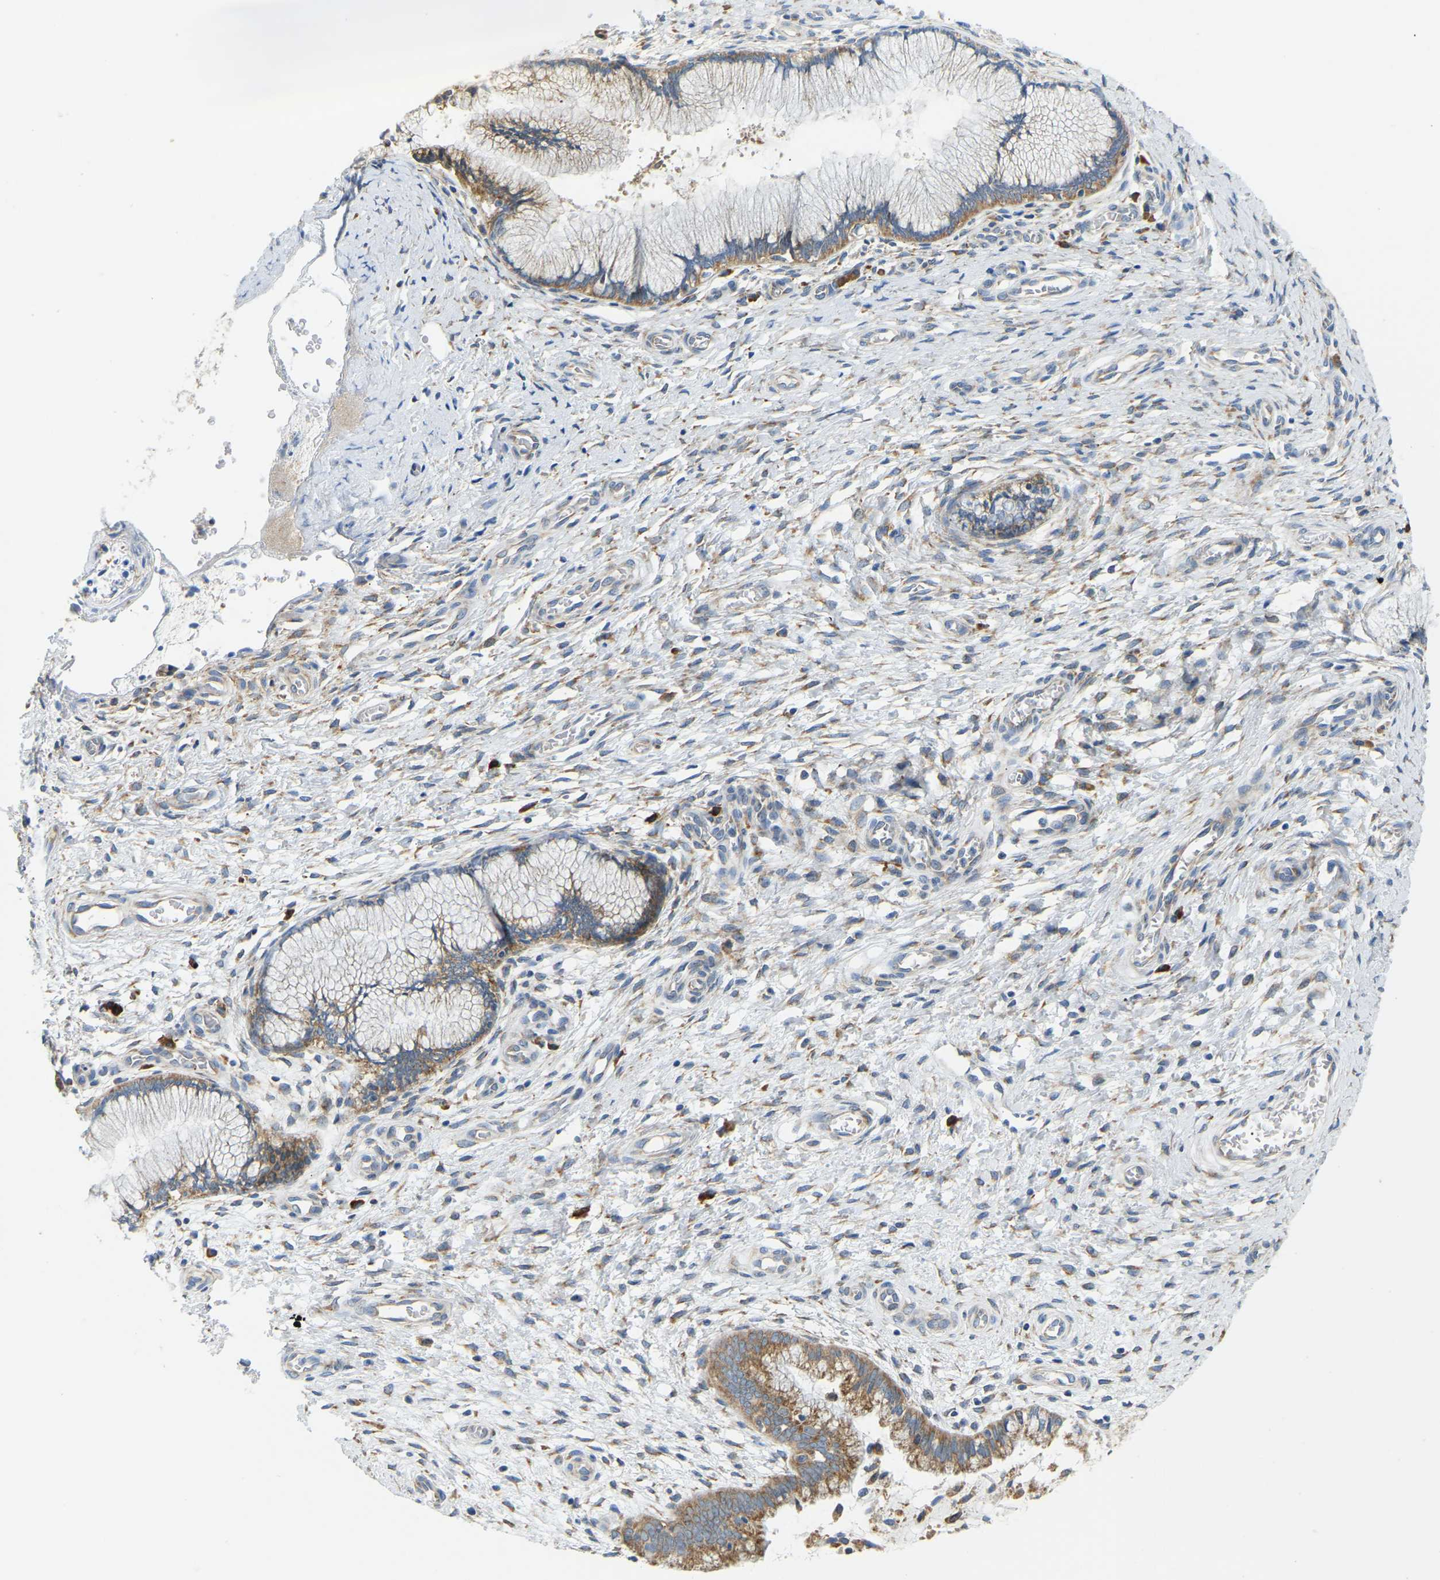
{"staining": {"intensity": "moderate", "quantity": ">75%", "location": "cytoplasmic/membranous"}, "tissue": "cervix", "cell_type": "Glandular cells", "image_type": "normal", "snomed": [{"axis": "morphology", "description": "Normal tissue, NOS"}, {"axis": "topography", "description": "Cervix"}], "caption": "Glandular cells show medium levels of moderate cytoplasmic/membranous positivity in approximately >75% of cells in benign cervix. (DAB = brown stain, brightfield microscopy at high magnification).", "gene": "SND1", "patient": {"sex": "female", "age": 55}}